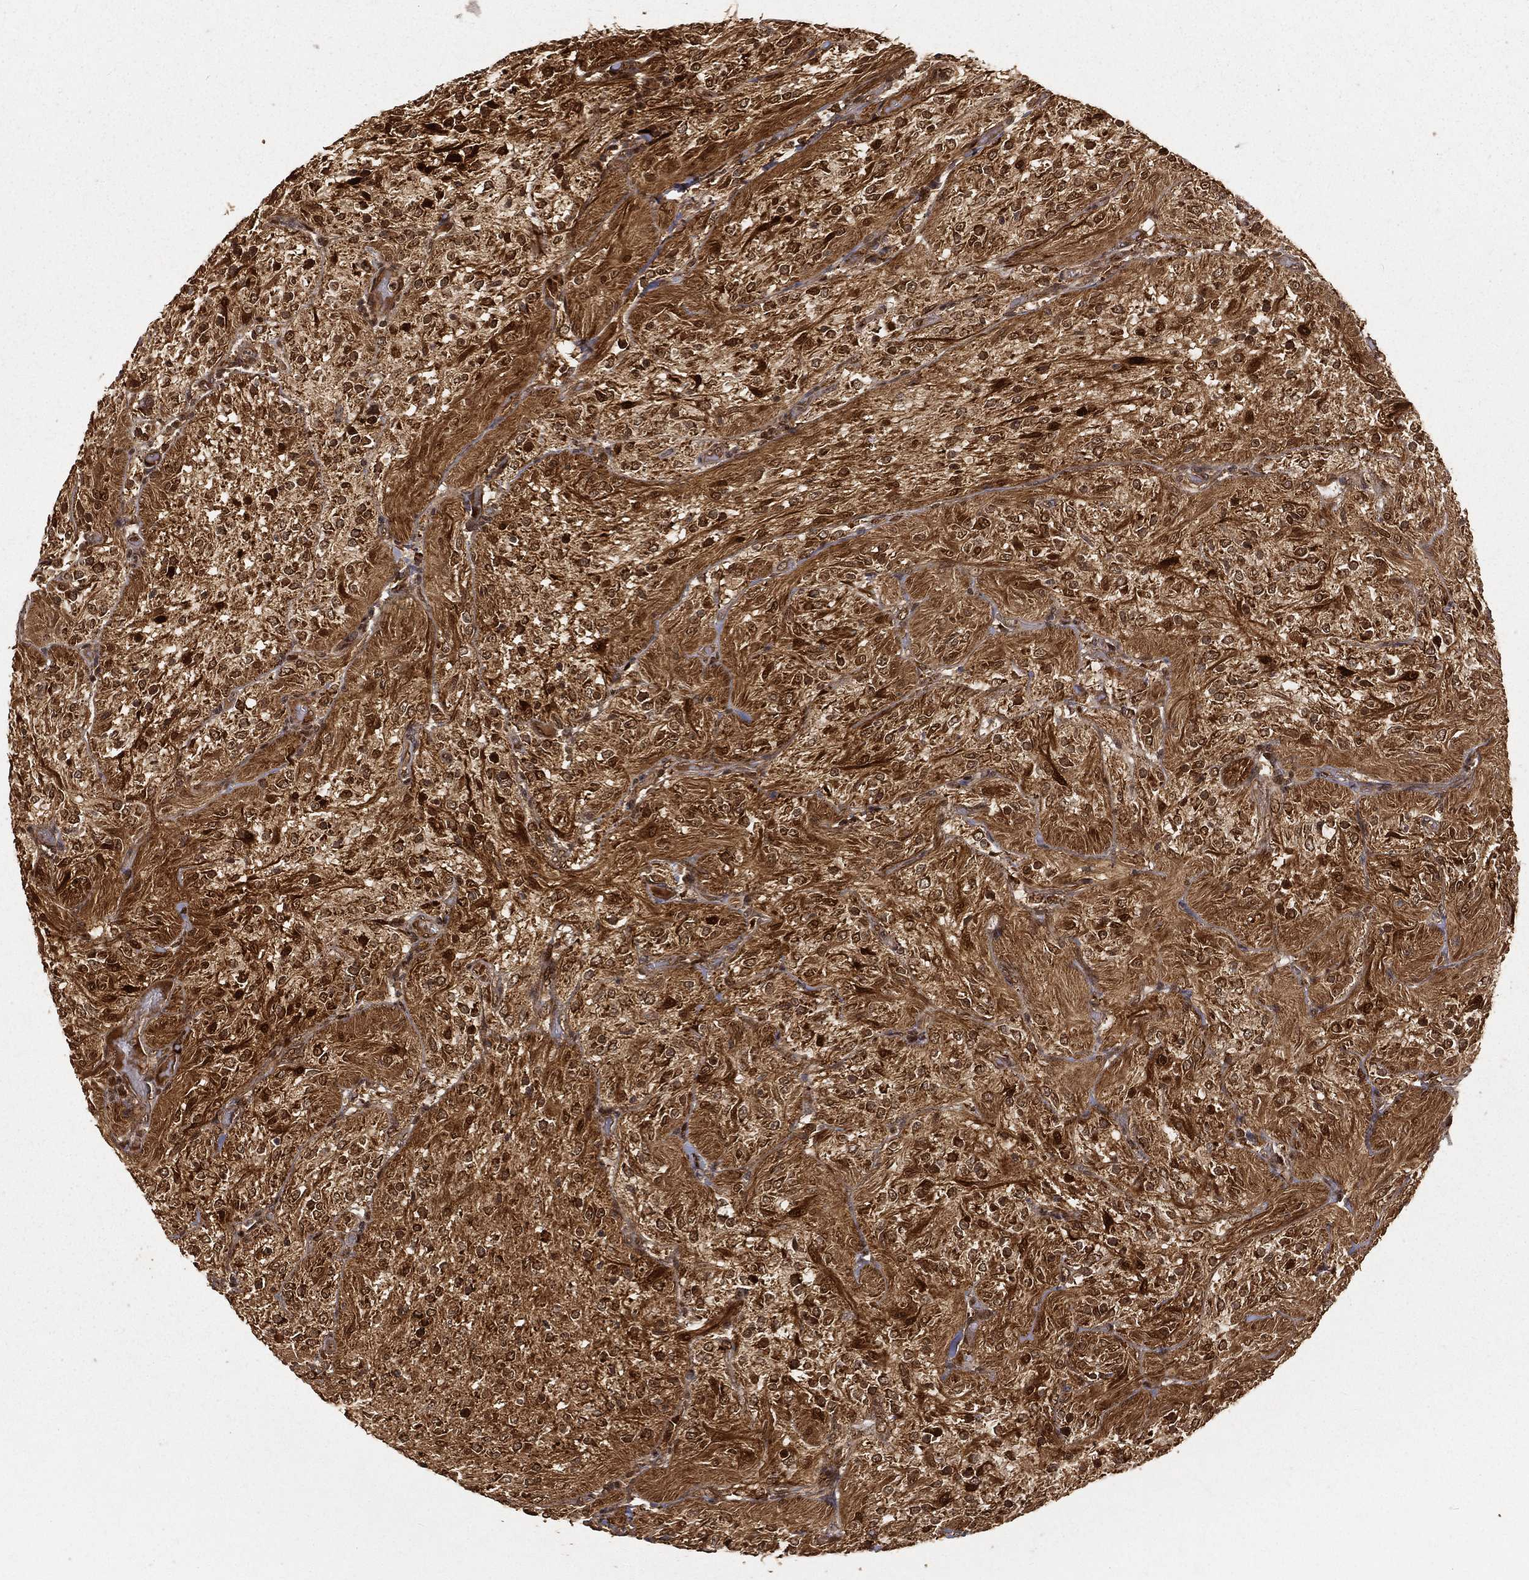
{"staining": {"intensity": "strong", "quantity": ">75%", "location": "cytoplasmic/membranous,nuclear"}, "tissue": "glioma", "cell_type": "Tumor cells", "image_type": "cancer", "snomed": [{"axis": "morphology", "description": "Glioma, malignant, Low grade"}, {"axis": "topography", "description": "Brain"}], "caption": "Approximately >75% of tumor cells in human malignant low-grade glioma reveal strong cytoplasmic/membranous and nuclear protein positivity as visualized by brown immunohistochemical staining.", "gene": "MAPK1", "patient": {"sex": "male", "age": 3}}